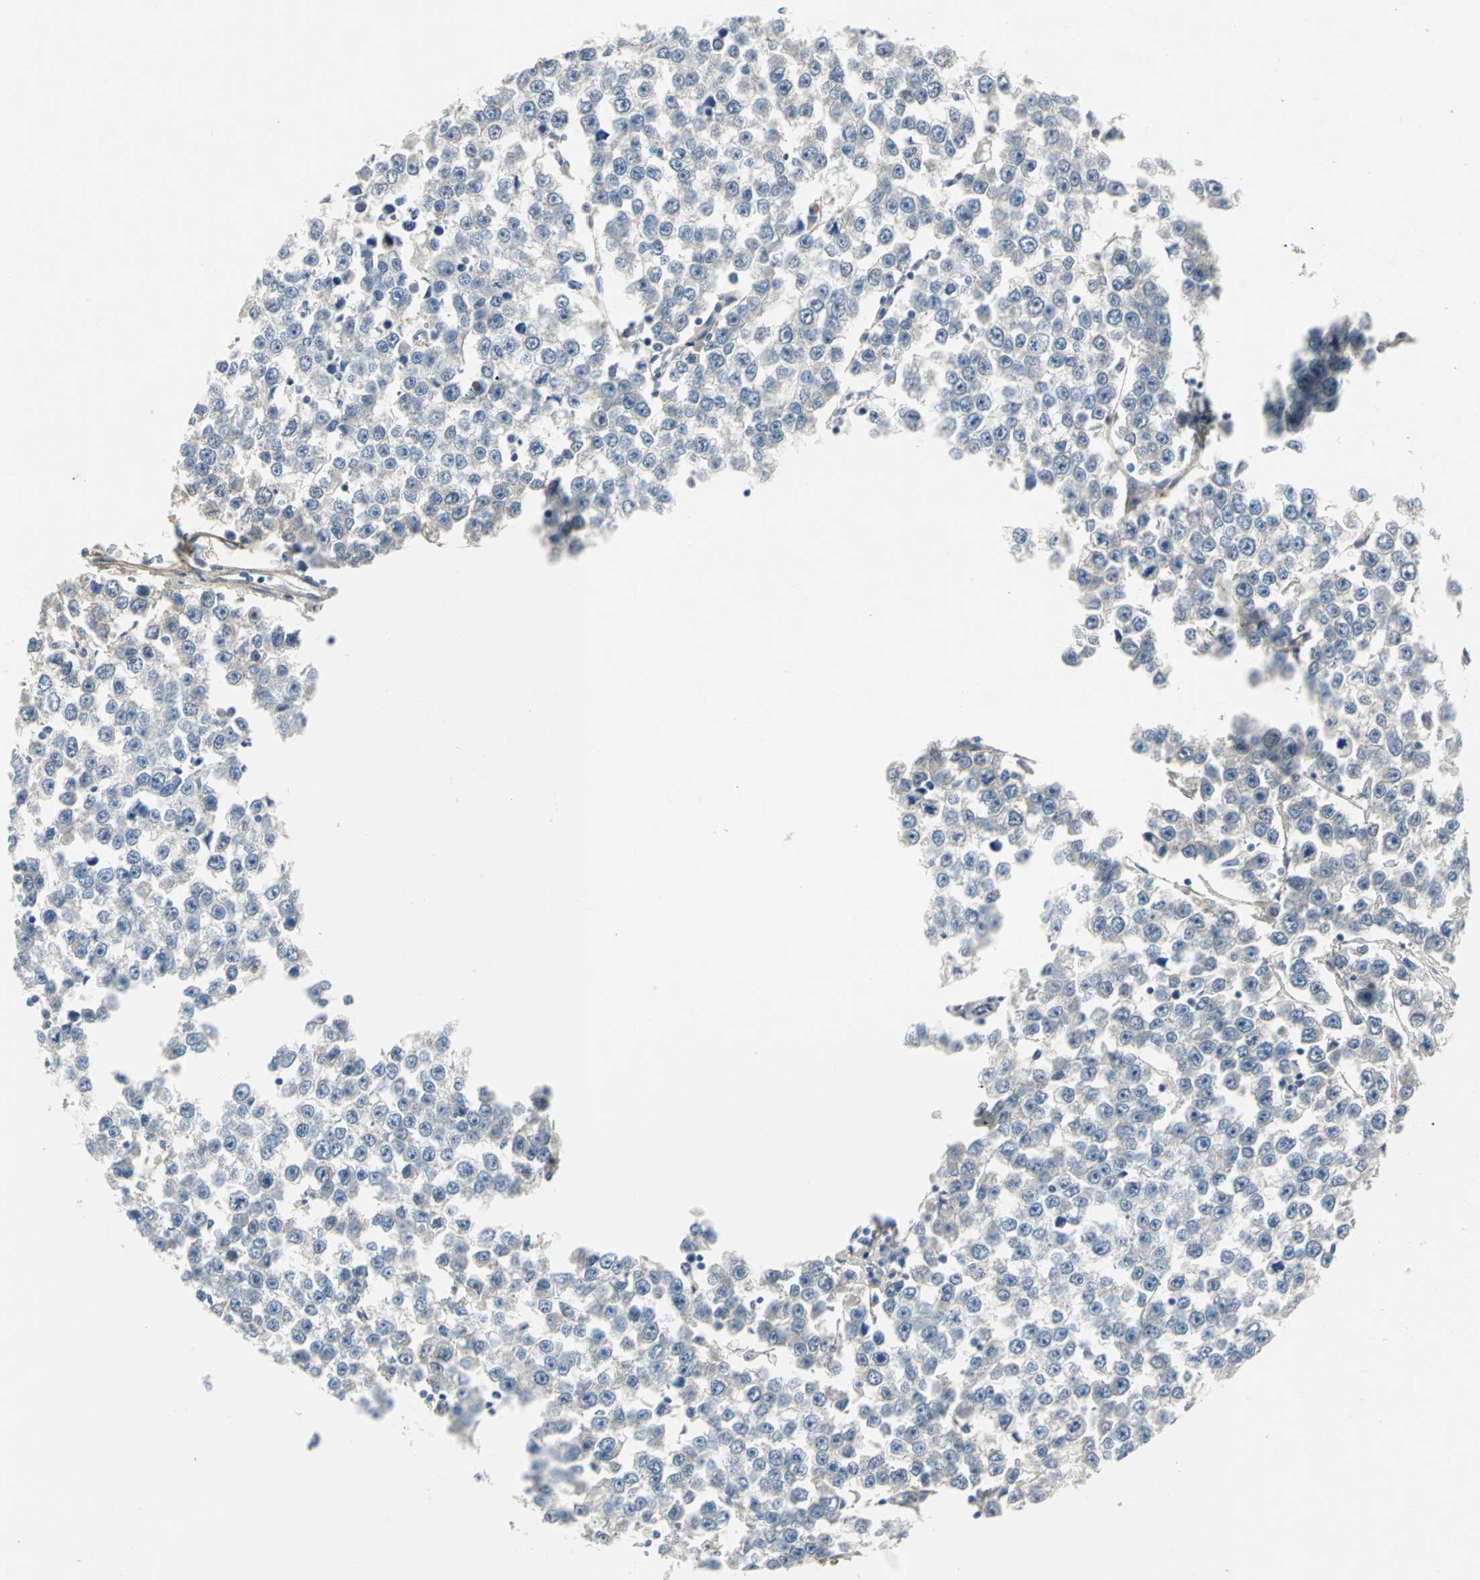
{"staining": {"intensity": "negative", "quantity": "none", "location": "none"}, "tissue": "testis cancer", "cell_type": "Tumor cells", "image_type": "cancer", "snomed": [{"axis": "morphology", "description": "Seminoma, NOS"}, {"axis": "morphology", "description": "Carcinoma, Embryonal, NOS"}, {"axis": "topography", "description": "Testis"}], "caption": "Immunohistochemistry (IHC) image of testis cancer (embryonal carcinoma) stained for a protein (brown), which shows no staining in tumor cells.", "gene": "EFNB3", "patient": {"sex": "male", "age": 52}}